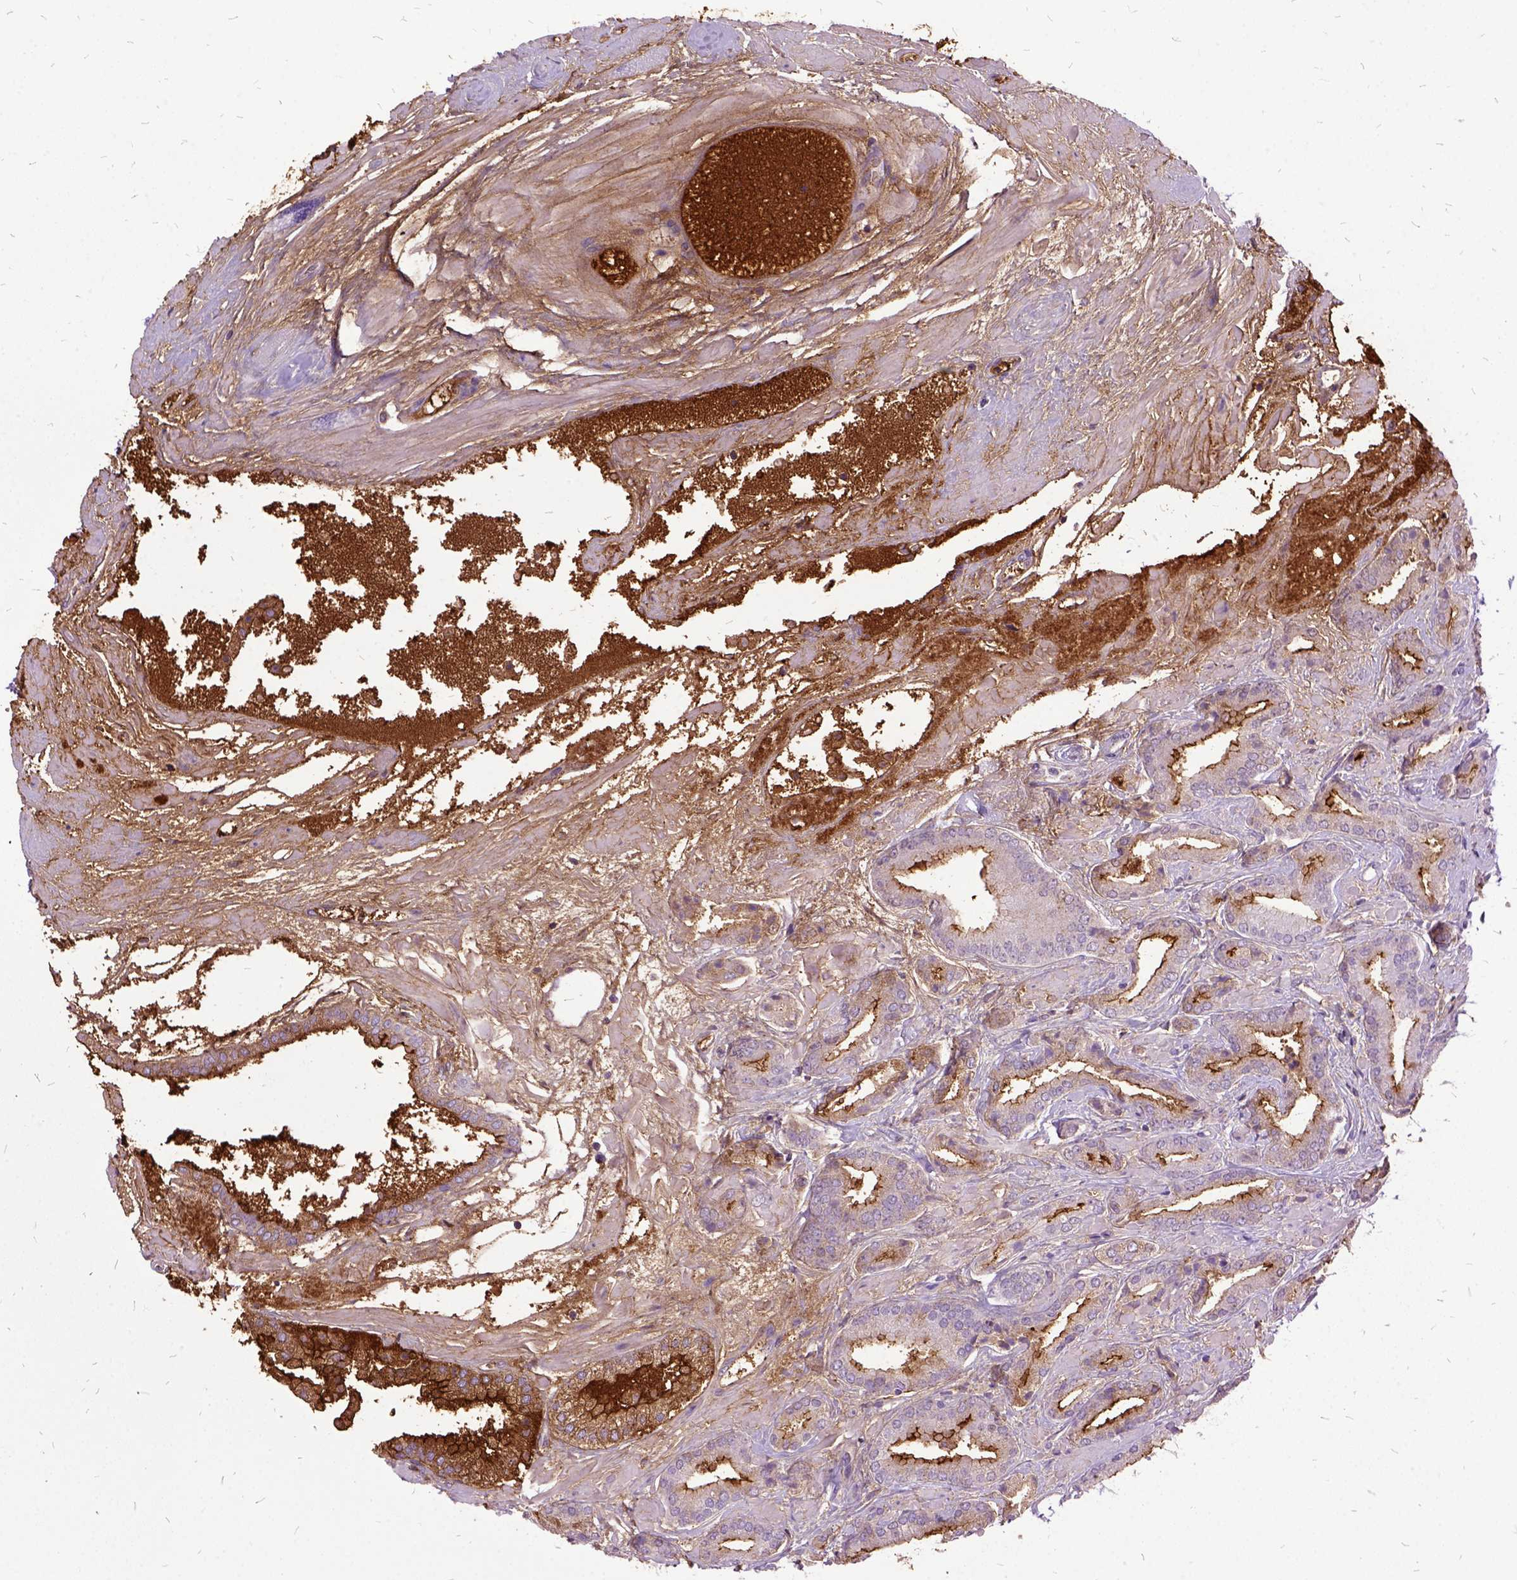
{"staining": {"intensity": "strong", "quantity": "25%-75%", "location": "cytoplasmic/membranous"}, "tissue": "prostate cancer", "cell_type": "Tumor cells", "image_type": "cancer", "snomed": [{"axis": "morphology", "description": "Adenocarcinoma, High grade"}, {"axis": "topography", "description": "Prostate"}], "caption": "Immunohistochemistry (IHC) (DAB (3,3'-diaminobenzidine)) staining of prostate high-grade adenocarcinoma shows strong cytoplasmic/membranous protein positivity in about 25%-75% of tumor cells.", "gene": "MME", "patient": {"sex": "male", "age": 56}}